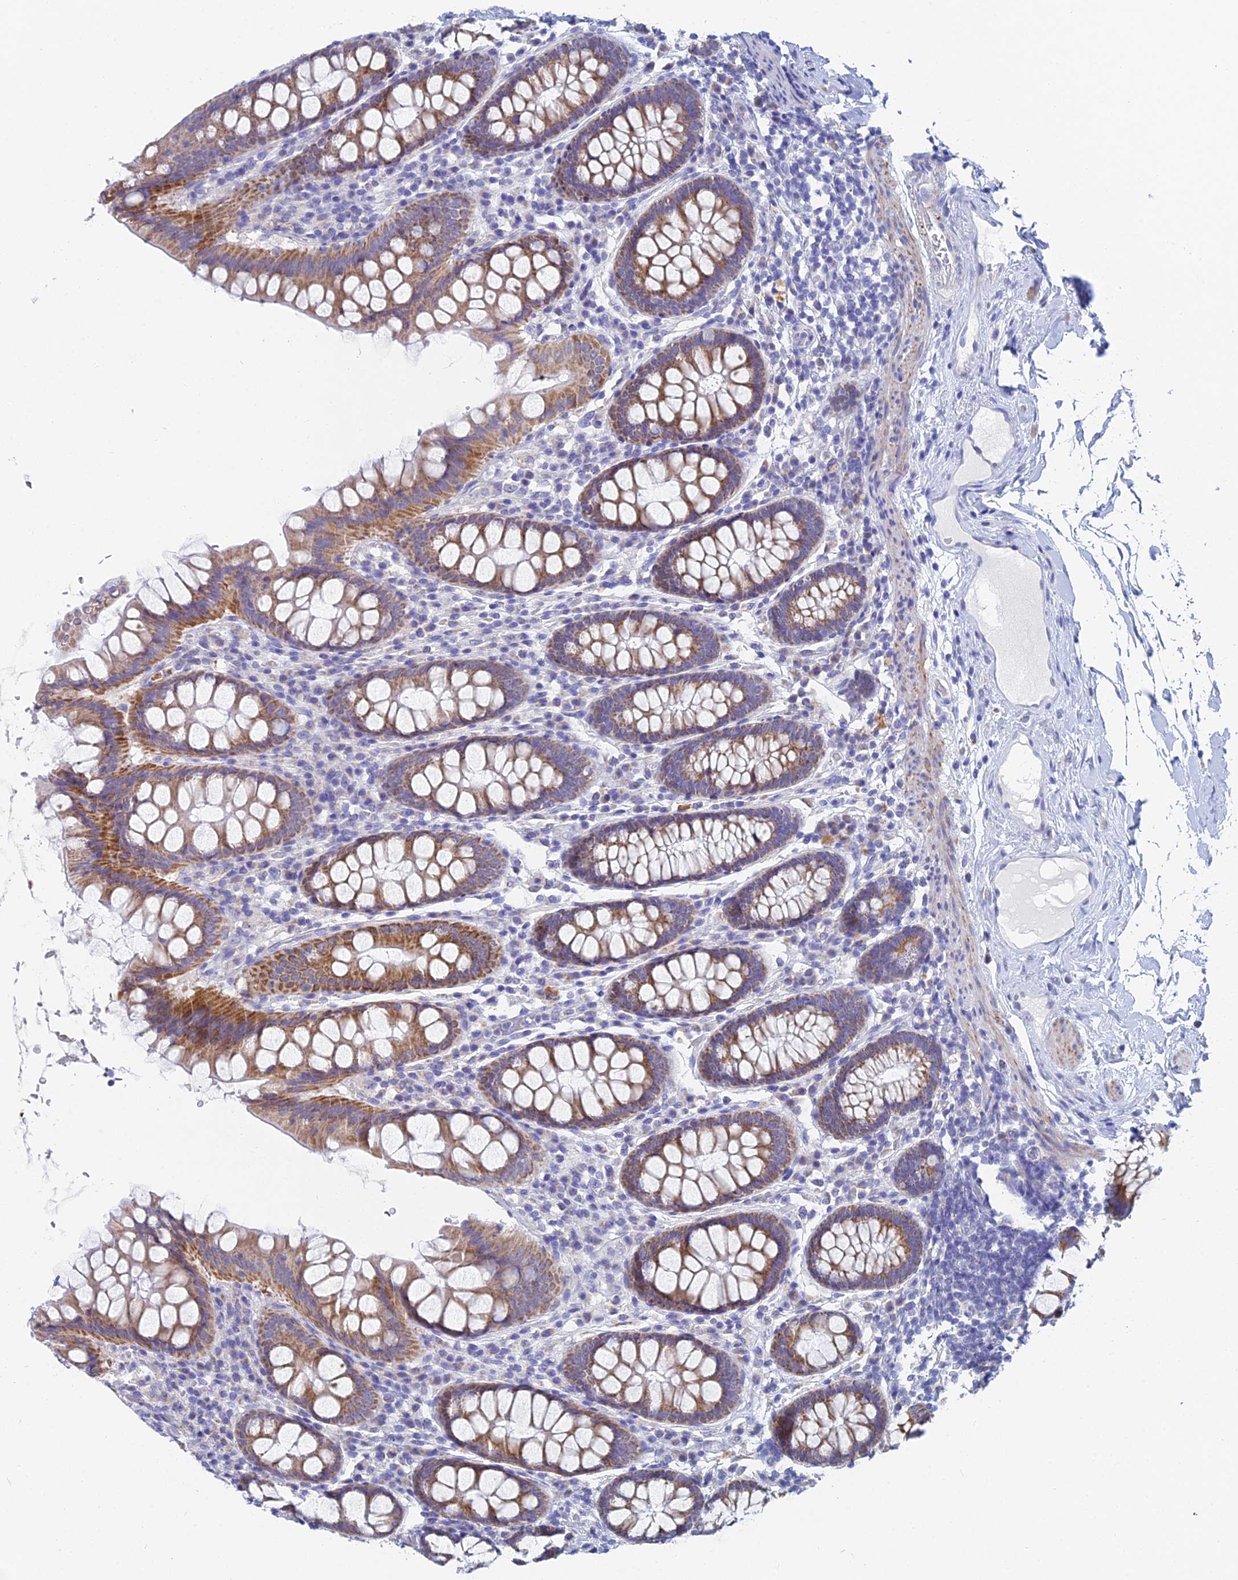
{"staining": {"intensity": "negative", "quantity": "none", "location": "none"}, "tissue": "colon", "cell_type": "Endothelial cells", "image_type": "normal", "snomed": [{"axis": "morphology", "description": "Normal tissue, NOS"}, {"axis": "topography", "description": "Colon"}], "caption": "Immunohistochemistry histopathology image of unremarkable colon: colon stained with DAB (3,3'-diaminobenzidine) shows no significant protein expression in endothelial cells.", "gene": "ACSM1", "patient": {"sex": "female", "age": 79}}